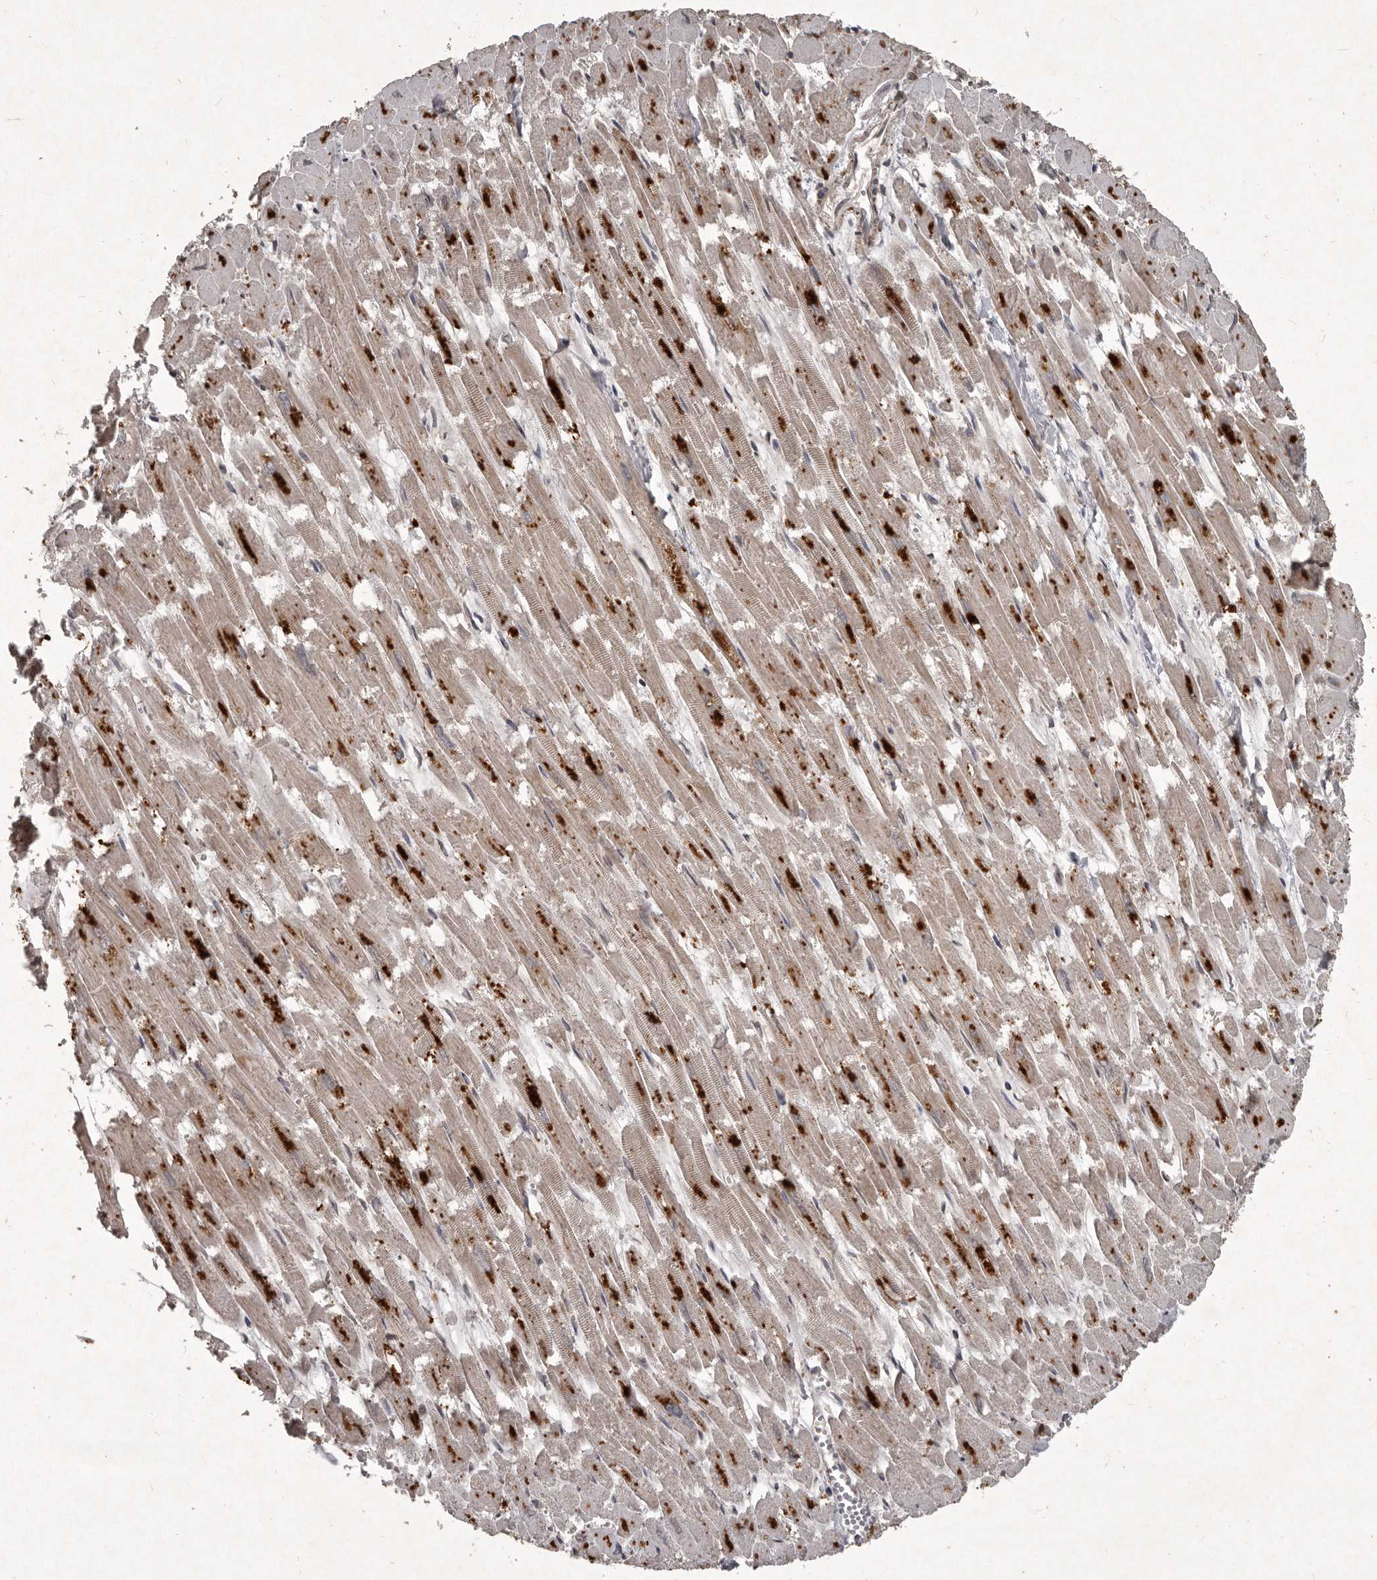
{"staining": {"intensity": "moderate", "quantity": "25%-75%", "location": "cytoplasmic/membranous"}, "tissue": "heart muscle", "cell_type": "Cardiomyocytes", "image_type": "normal", "snomed": [{"axis": "morphology", "description": "Normal tissue, NOS"}, {"axis": "topography", "description": "Heart"}], "caption": "Immunohistochemistry histopathology image of unremarkable heart muscle: heart muscle stained using IHC reveals medium levels of moderate protein expression localized specifically in the cytoplasmic/membranous of cardiomyocytes, appearing as a cytoplasmic/membranous brown color.", "gene": "MRPS15", "patient": {"sex": "male", "age": 54}}